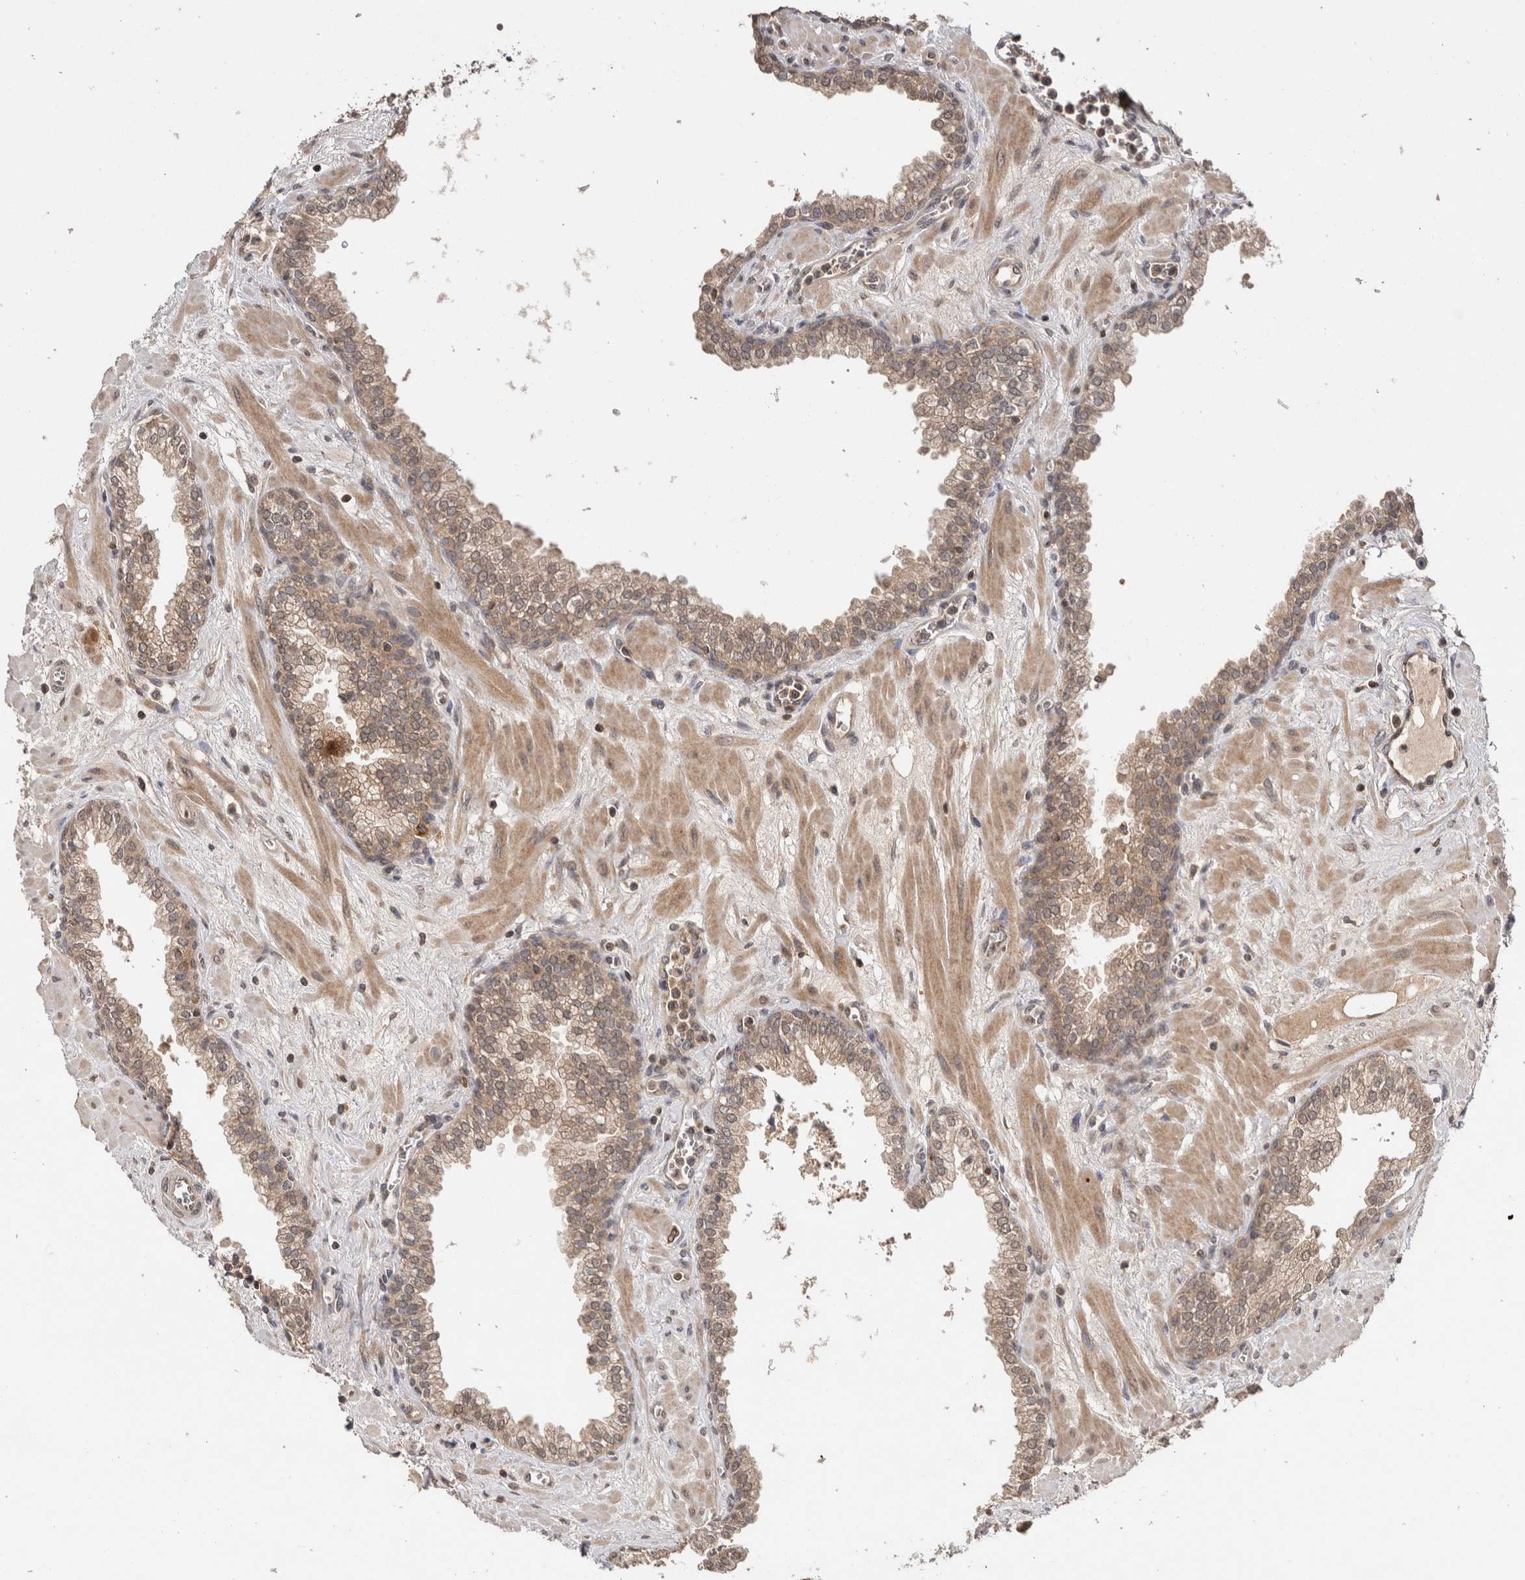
{"staining": {"intensity": "weak", "quantity": ">75%", "location": "cytoplasmic/membranous"}, "tissue": "prostate", "cell_type": "Glandular cells", "image_type": "normal", "snomed": [{"axis": "morphology", "description": "Normal tissue, NOS"}, {"axis": "morphology", "description": "Urothelial carcinoma, Low grade"}, {"axis": "topography", "description": "Urinary bladder"}, {"axis": "topography", "description": "Prostate"}], "caption": "Immunohistochemistry (IHC) (DAB (3,3'-diaminobenzidine)) staining of benign prostate reveals weak cytoplasmic/membranous protein positivity in about >75% of glandular cells.", "gene": "HMOX2", "patient": {"sex": "male", "age": 60}}